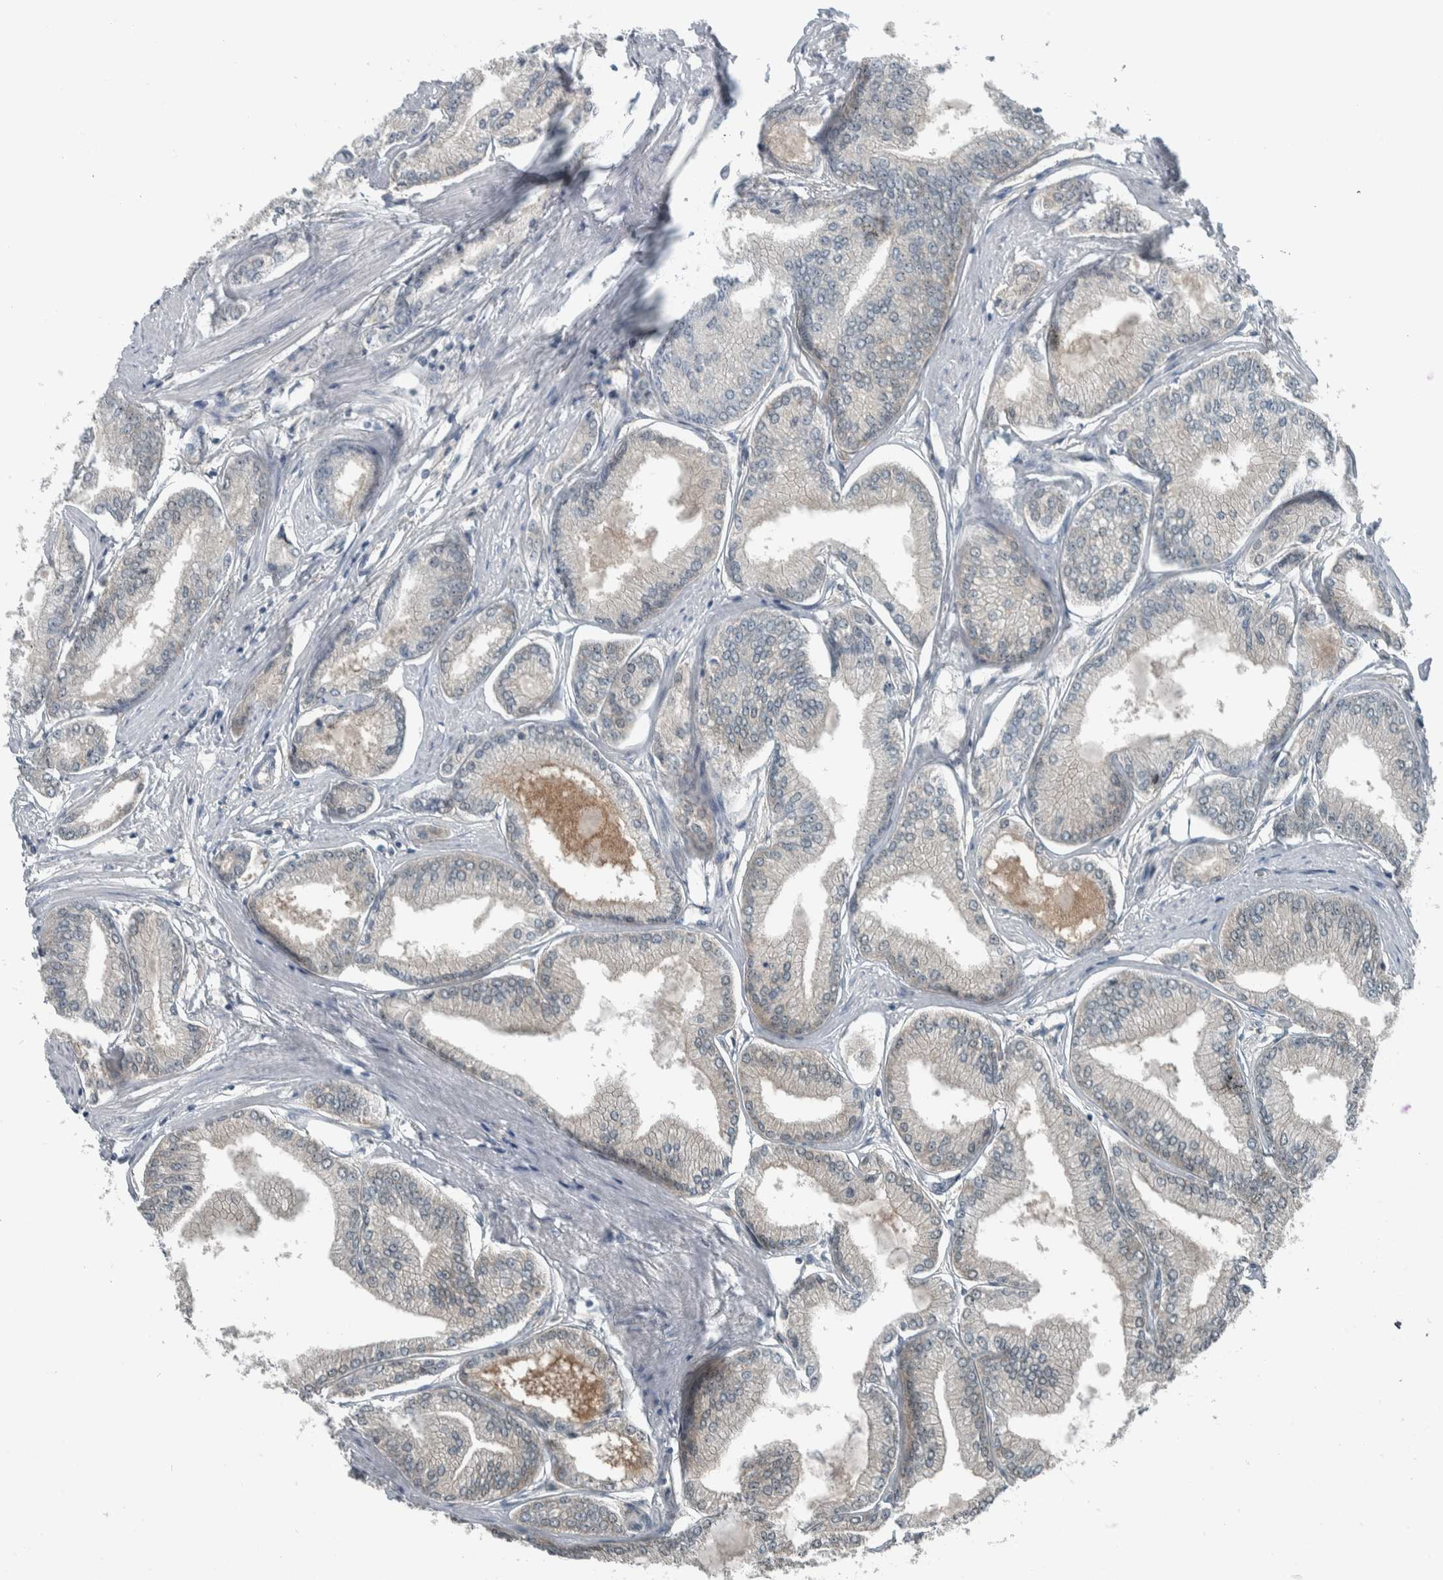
{"staining": {"intensity": "negative", "quantity": "none", "location": "none"}, "tissue": "prostate cancer", "cell_type": "Tumor cells", "image_type": "cancer", "snomed": [{"axis": "morphology", "description": "Adenocarcinoma, Low grade"}, {"axis": "topography", "description": "Prostate"}], "caption": "Immunohistochemistry (IHC) histopathology image of neoplastic tissue: prostate cancer stained with DAB (3,3'-diaminobenzidine) demonstrates no significant protein expression in tumor cells.", "gene": "ALAD", "patient": {"sex": "male", "age": 52}}